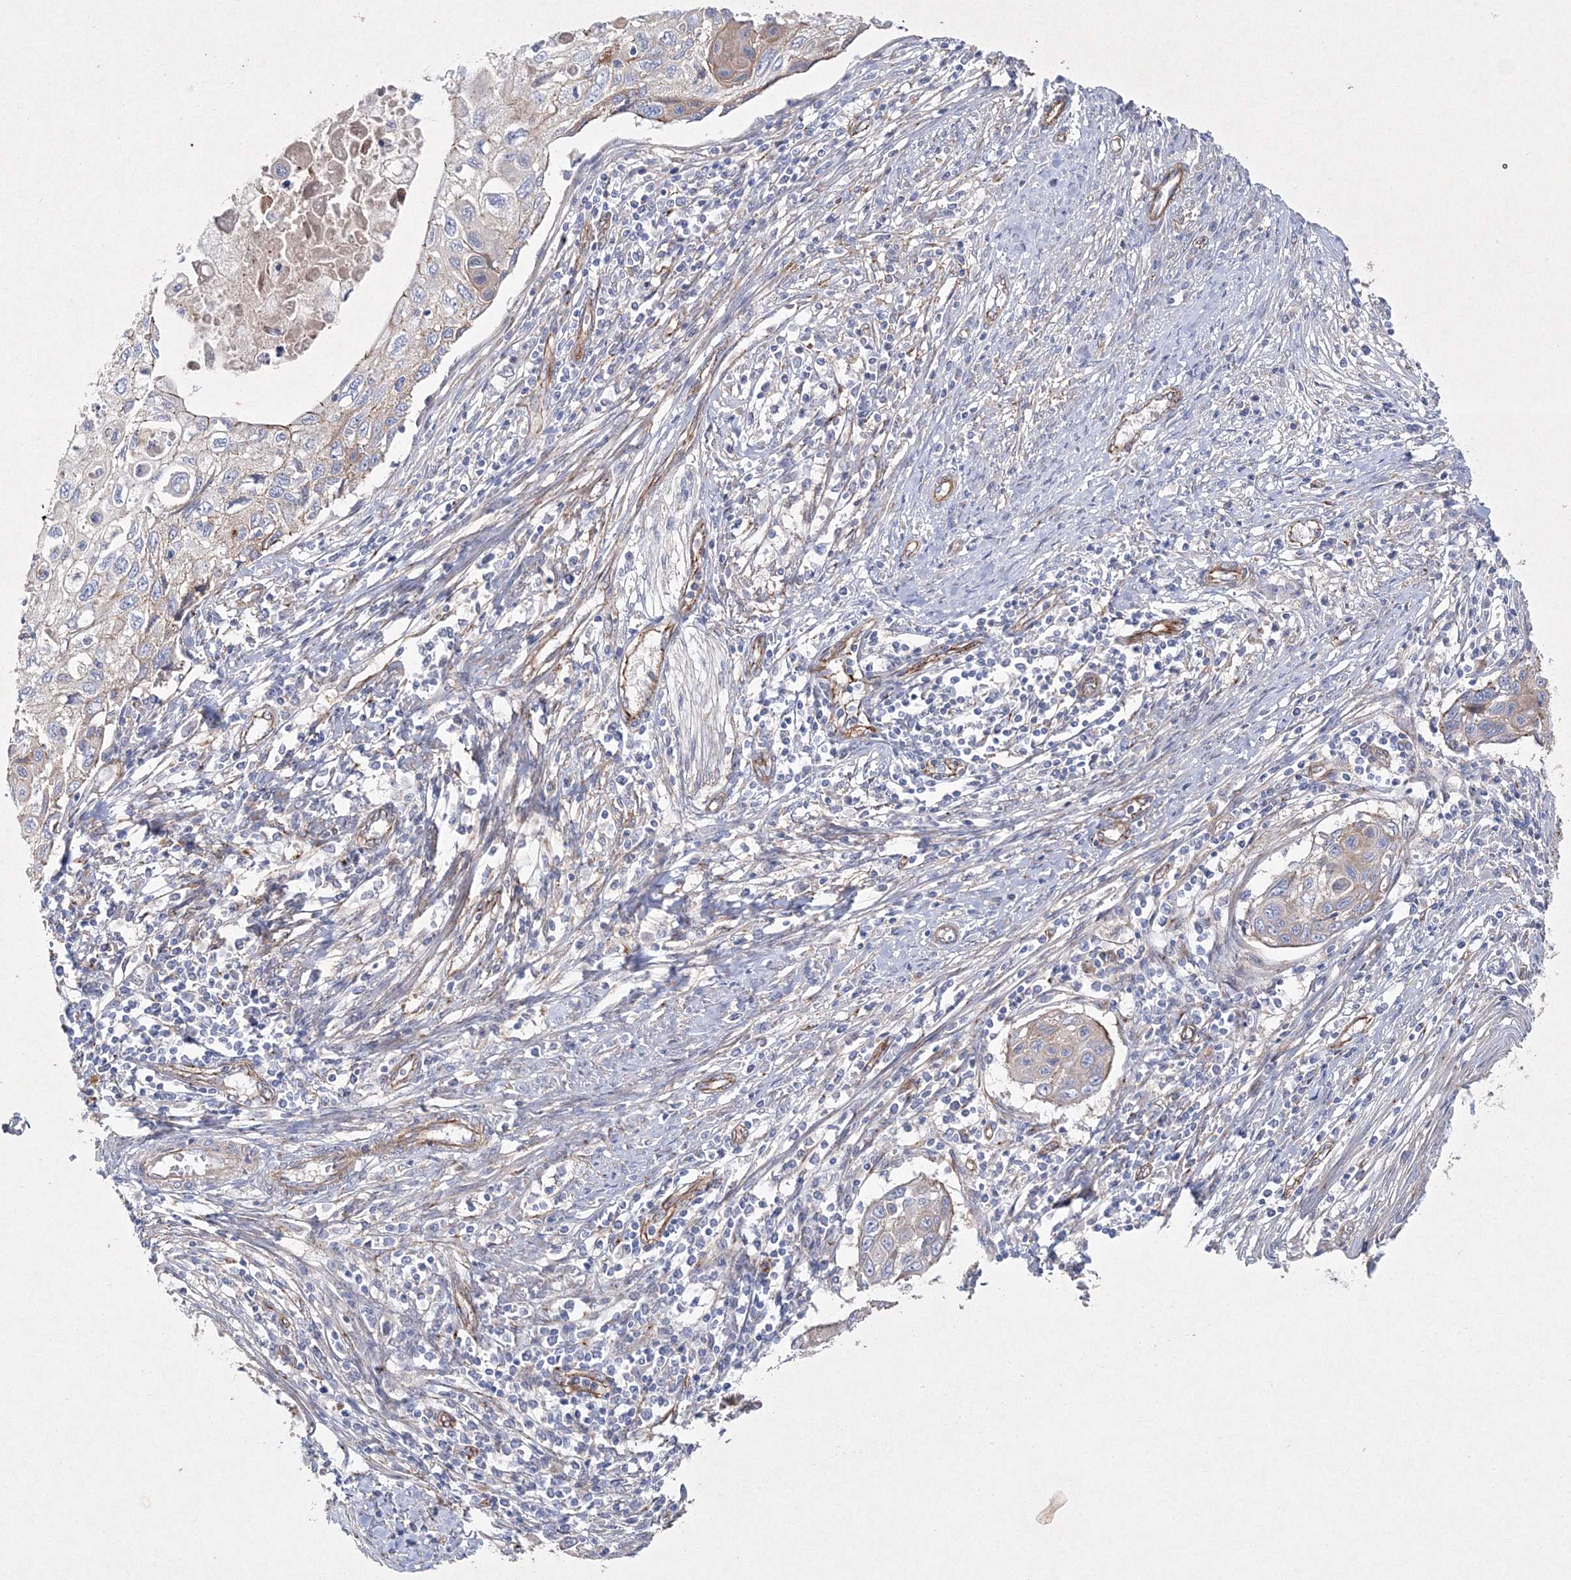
{"staining": {"intensity": "weak", "quantity": "25%-75%", "location": "cytoplasmic/membranous"}, "tissue": "cervical cancer", "cell_type": "Tumor cells", "image_type": "cancer", "snomed": [{"axis": "morphology", "description": "Squamous cell carcinoma, NOS"}, {"axis": "topography", "description": "Cervix"}], "caption": "Immunohistochemistry of human cervical cancer (squamous cell carcinoma) reveals low levels of weak cytoplasmic/membranous positivity in approximately 25%-75% of tumor cells.", "gene": "NAA40", "patient": {"sex": "female", "age": 70}}